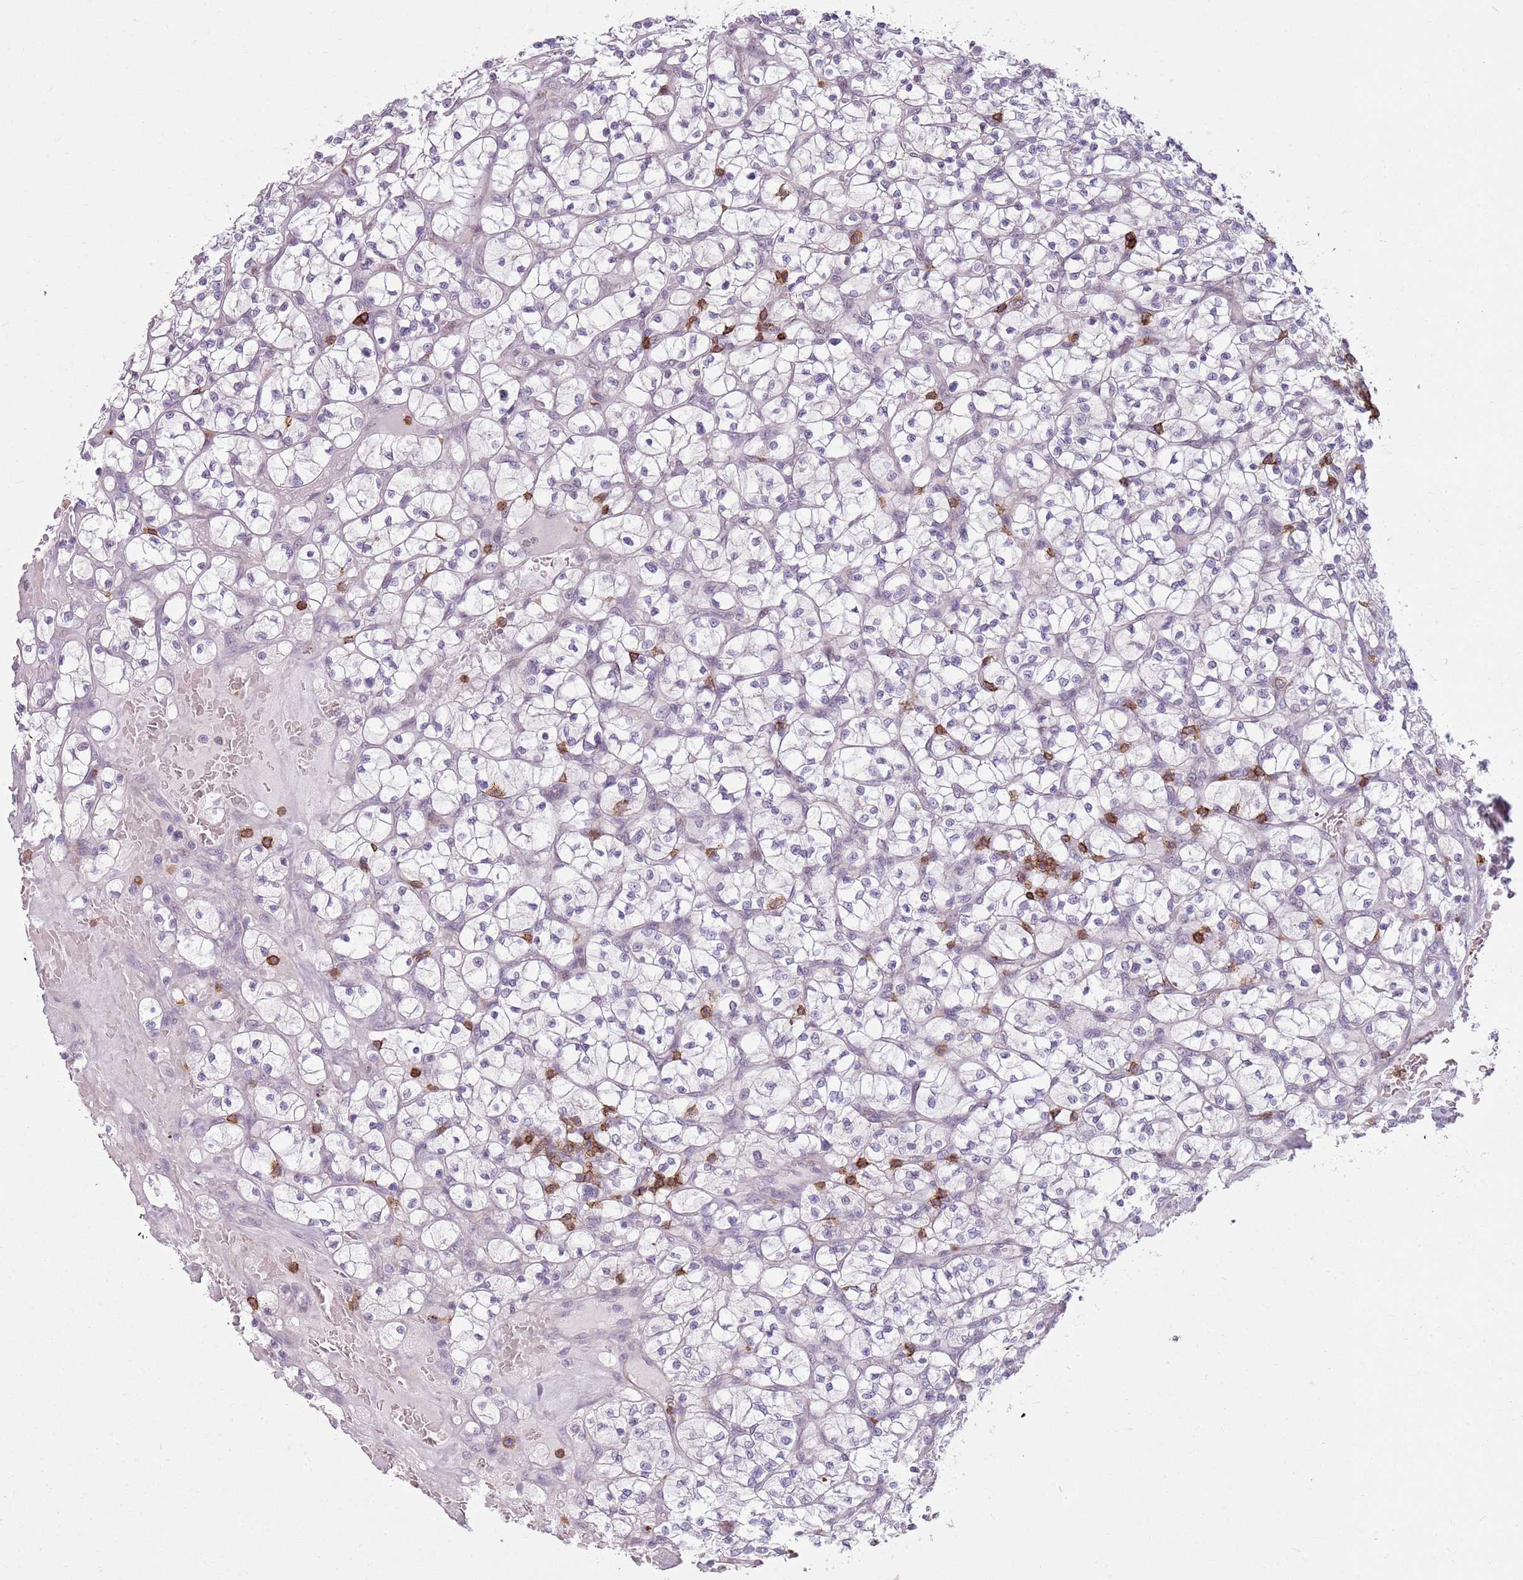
{"staining": {"intensity": "negative", "quantity": "none", "location": "none"}, "tissue": "renal cancer", "cell_type": "Tumor cells", "image_type": "cancer", "snomed": [{"axis": "morphology", "description": "Adenocarcinoma, NOS"}, {"axis": "topography", "description": "Kidney"}], "caption": "Histopathology image shows no protein positivity in tumor cells of renal cancer (adenocarcinoma) tissue.", "gene": "ZNF583", "patient": {"sex": "female", "age": 64}}